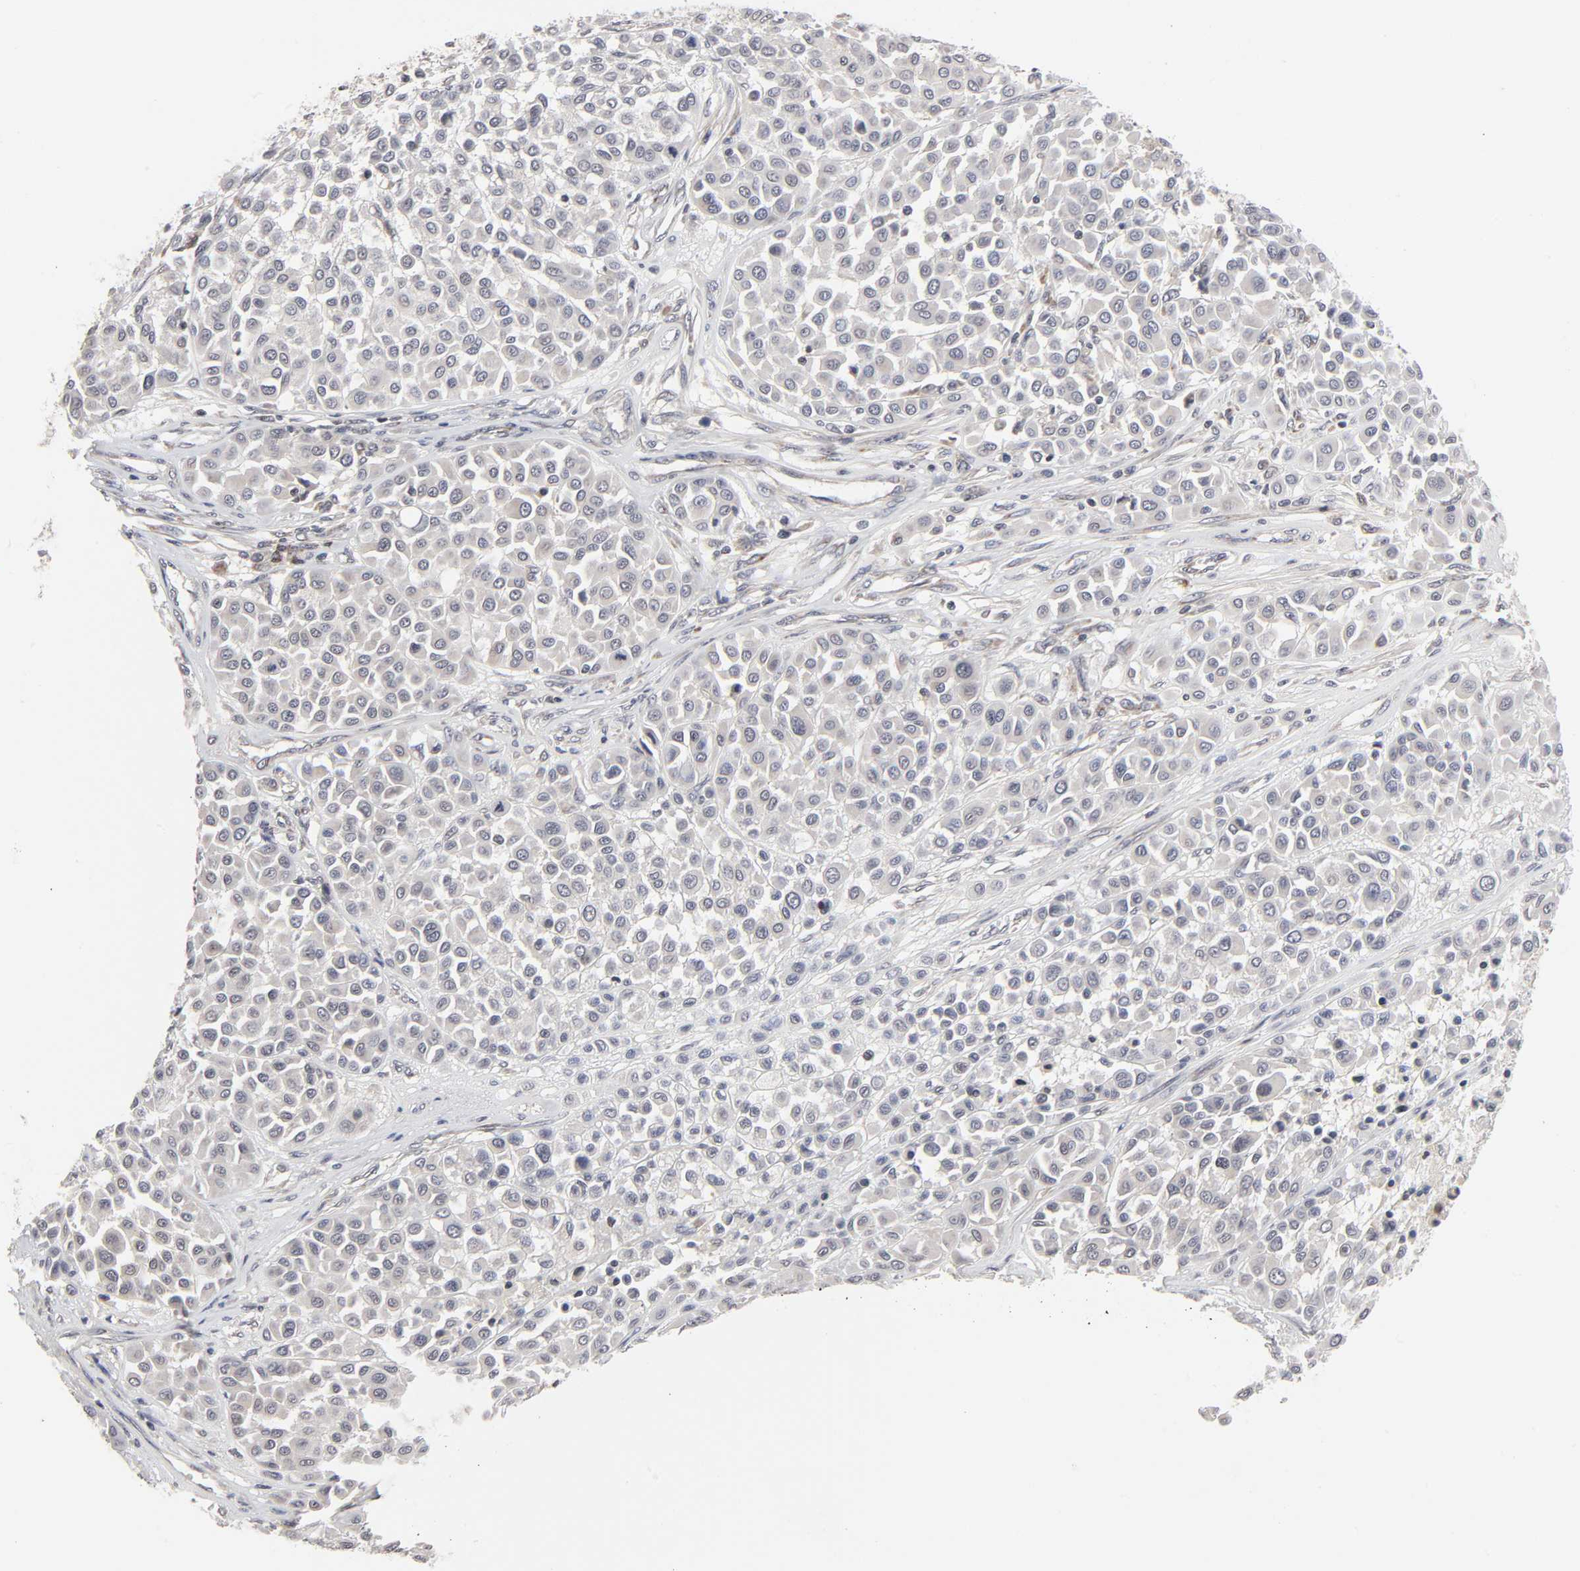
{"staining": {"intensity": "weak", "quantity": "<25%", "location": "cytoplasmic/membranous"}, "tissue": "melanoma", "cell_type": "Tumor cells", "image_type": "cancer", "snomed": [{"axis": "morphology", "description": "Malignant melanoma, Metastatic site"}, {"axis": "topography", "description": "Soft tissue"}], "caption": "An IHC histopathology image of malignant melanoma (metastatic site) is shown. There is no staining in tumor cells of malignant melanoma (metastatic site).", "gene": "AUH", "patient": {"sex": "male", "age": 41}}